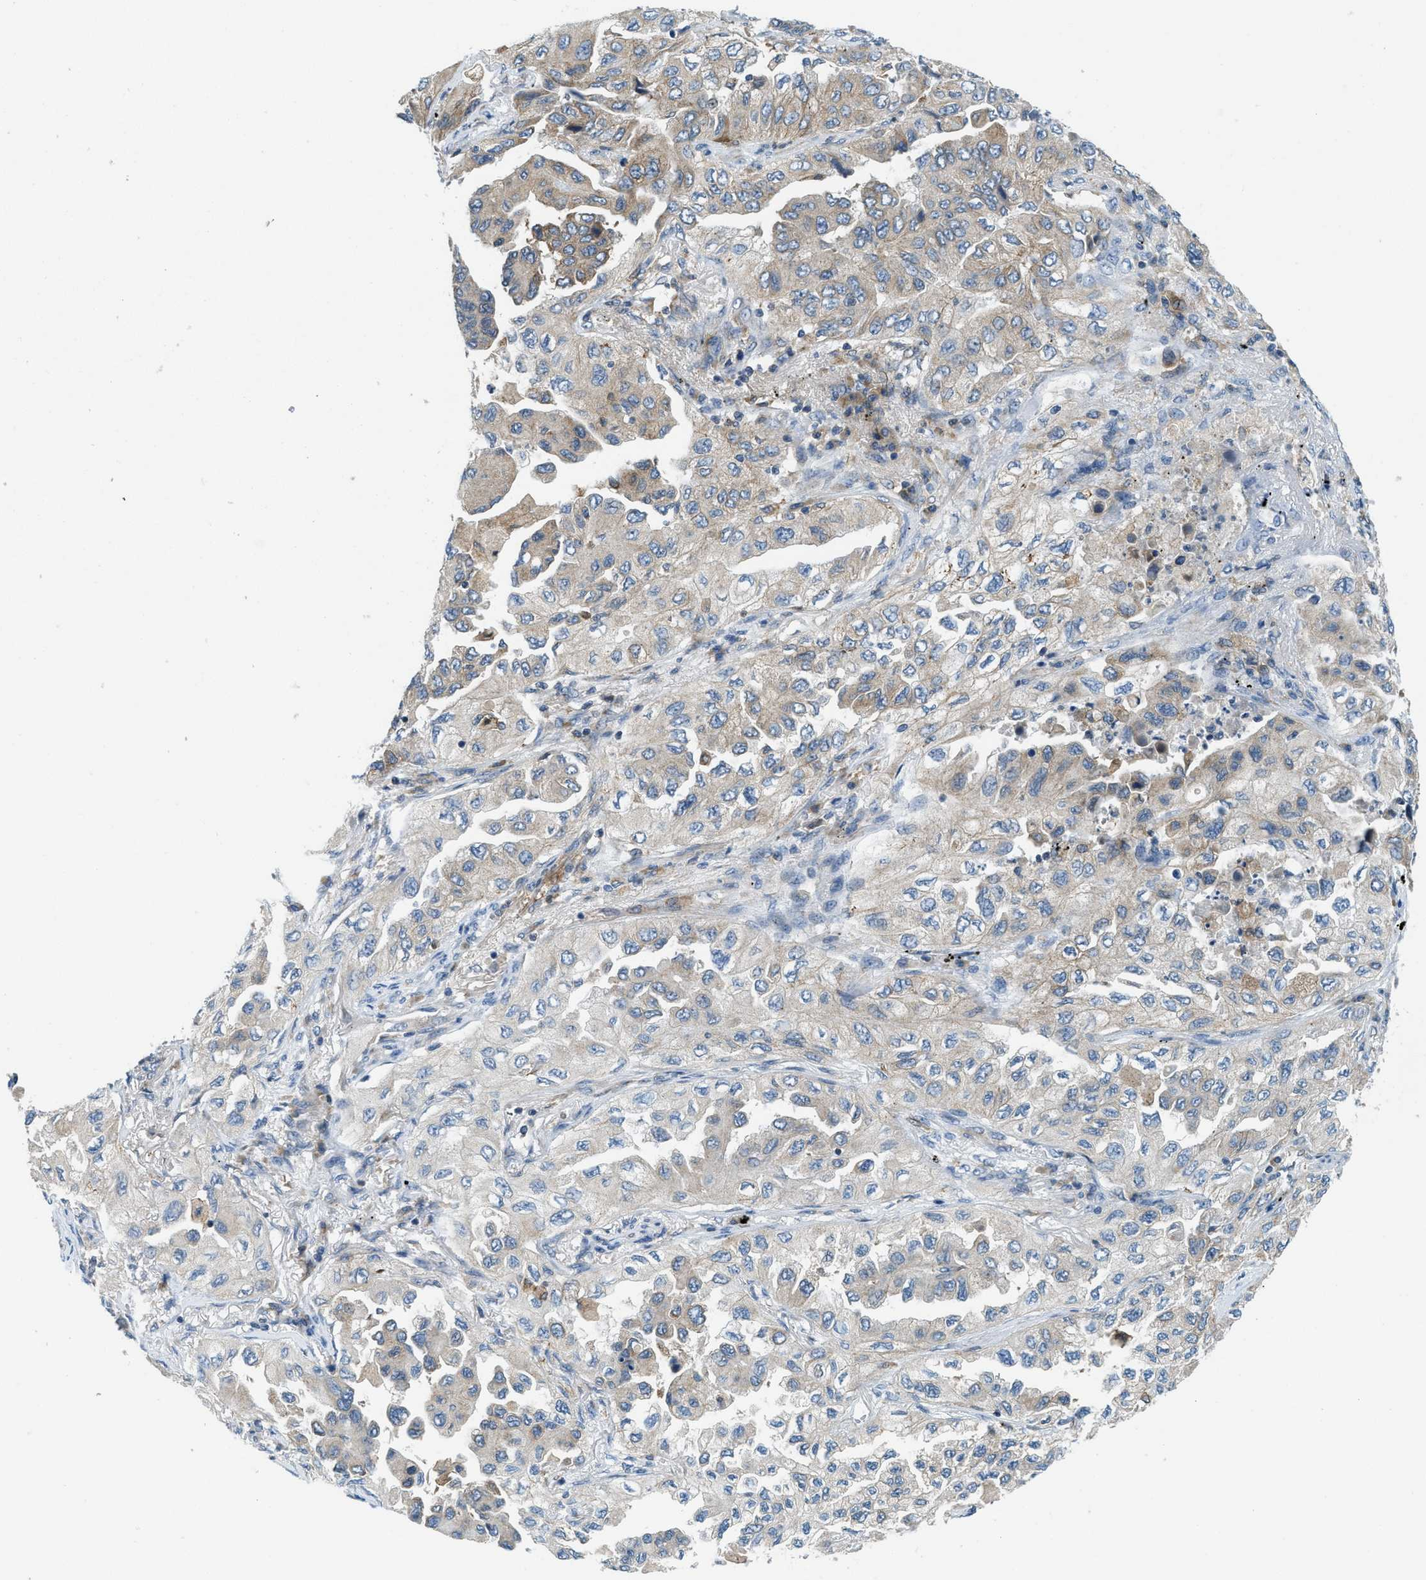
{"staining": {"intensity": "weak", "quantity": ">75%", "location": "cytoplasmic/membranous"}, "tissue": "lung cancer", "cell_type": "Tumor cells", "image_type": "cancer", "snomed": [{"axis": "morphology", "description": "Adenocarcinoma, NOS"}, {"axis": "topography", "description": "Lung"}], "caption": "Immunohistochemical staining of lung adenocarcinoma exhibits weak cytoplasmic/membranous protein staining in approximately >75% of tumor cells.", "gene": "BCAP31", "patient": {"sex": "female", "age": 65}}